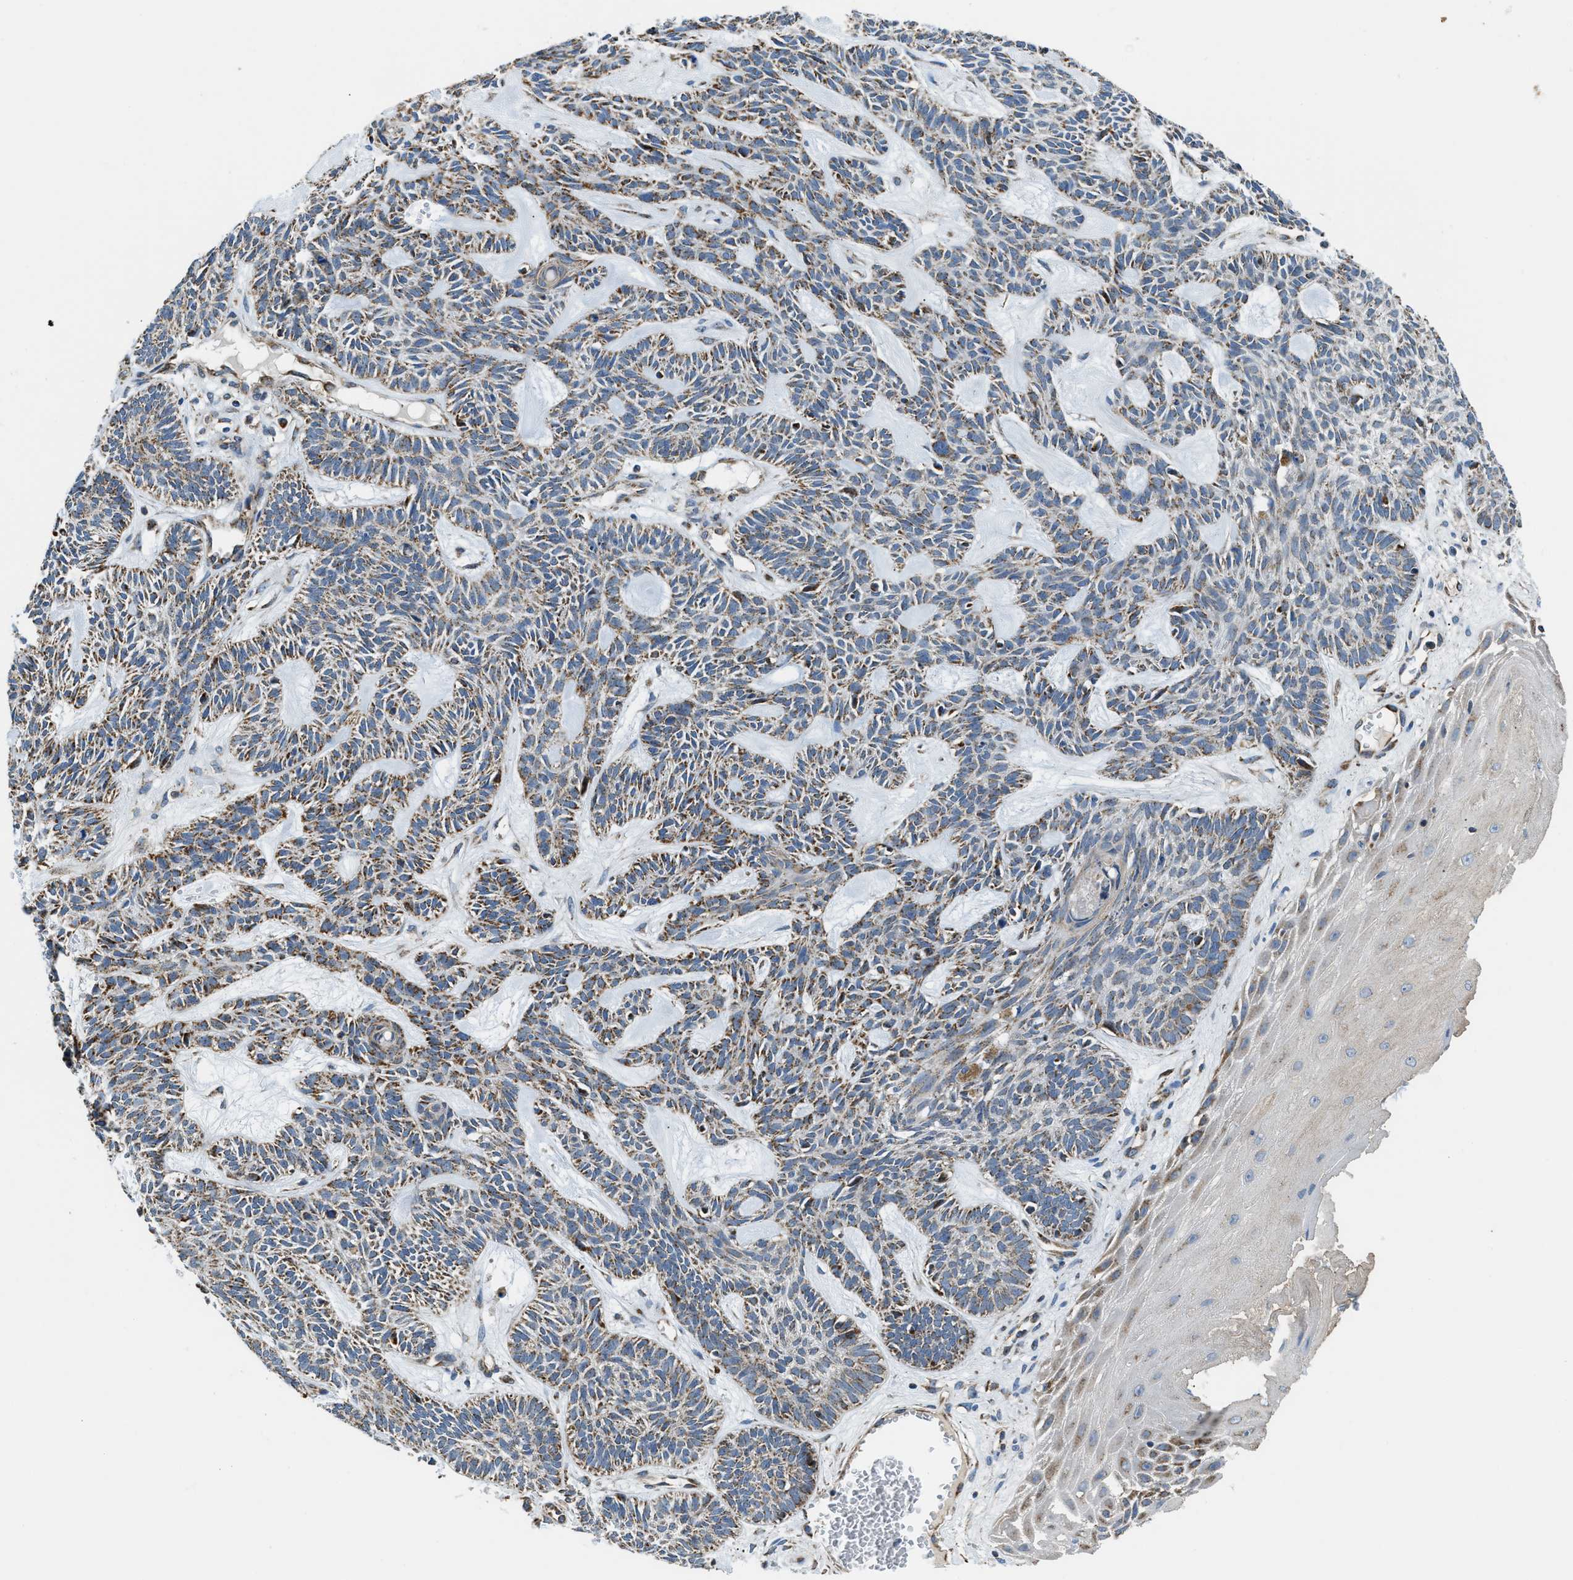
{"staining": {"intensity": "strong", "quantity": ">75%", "location": "cytoplasmic/membranous"}, "tissue": "skin cancer", "cell_type": "Tumor cells", "image_type": "cancer", "snomed": [{"axis": "morphology", "description": "Basal cell carcinoma"}, {"axis": "topography", "description": "Skin"}], "caption": "Immunohistochemistry (IHC) of skin cancer reveals high levels of strong cytoplasmic/membranous expression in about >75% of tumor cells. Ihc stains the protein in brown and the nuclei are stained blue.", "gene": "STK33", "patient": {"sex": "male", "age": 67}}